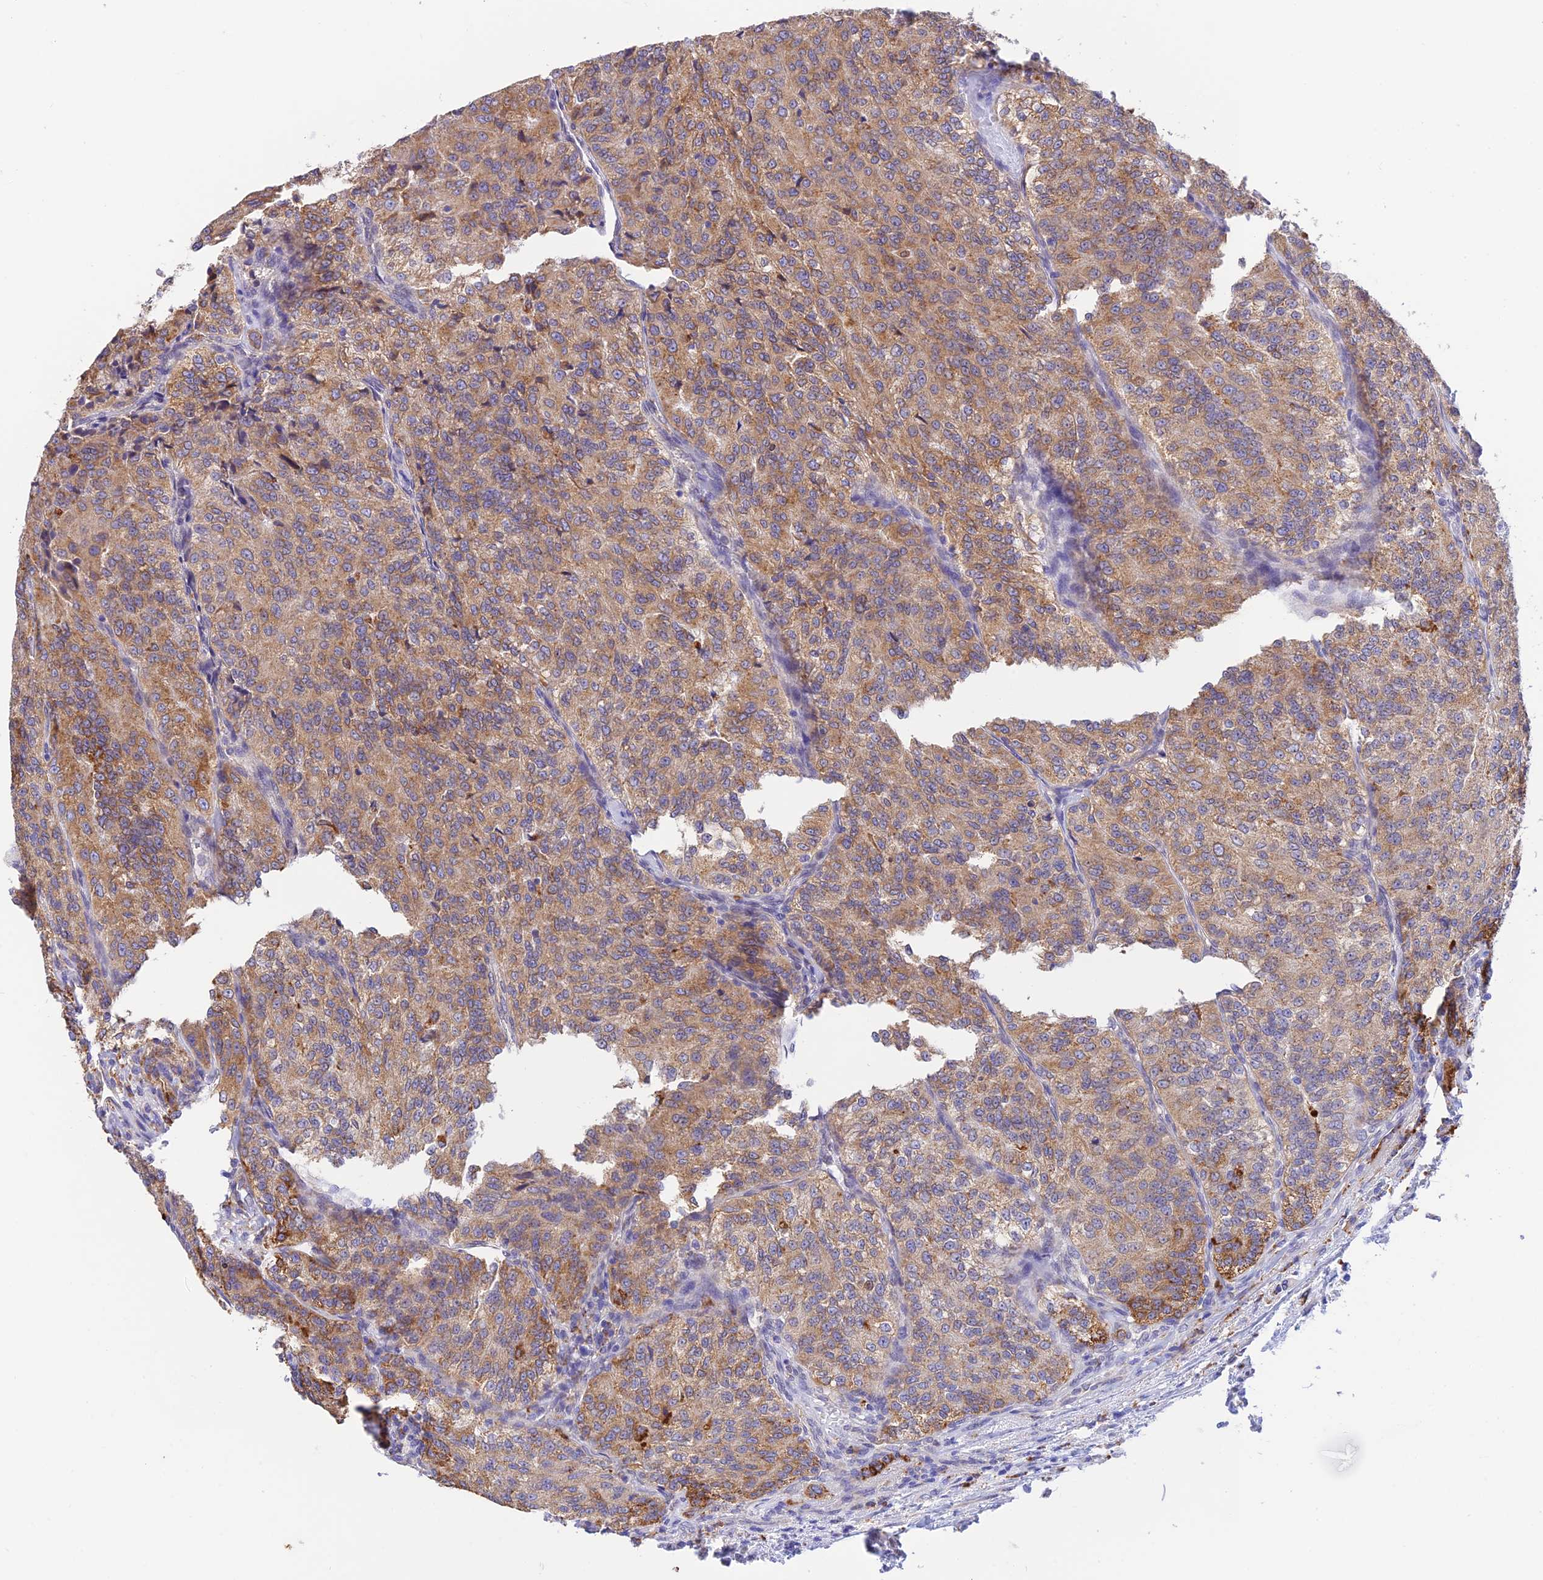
{"staining": {"intensity": "moderate", "quantity": ">75%", "location": "cytoplasmic/membranous"}, "tissue": "renal cancer", "cell_type": "Tumor cells", "image_type": "cancer", "snomed": [{"axis": "morphology", "description": "Adenocarcinoma, NOS"}, {"axis": "topography", "description": "Kidney"}], "caption": "This image exhibits renal cancer stained with immunohistochemistry to label a protein in brown. The cytoplasmic/membranous of tumor cells show moderate positivity for the protein. Nuclei are counter-stained blue.", "gene": "VKORC1", "patient": {"sex": "female", "age": 63}}